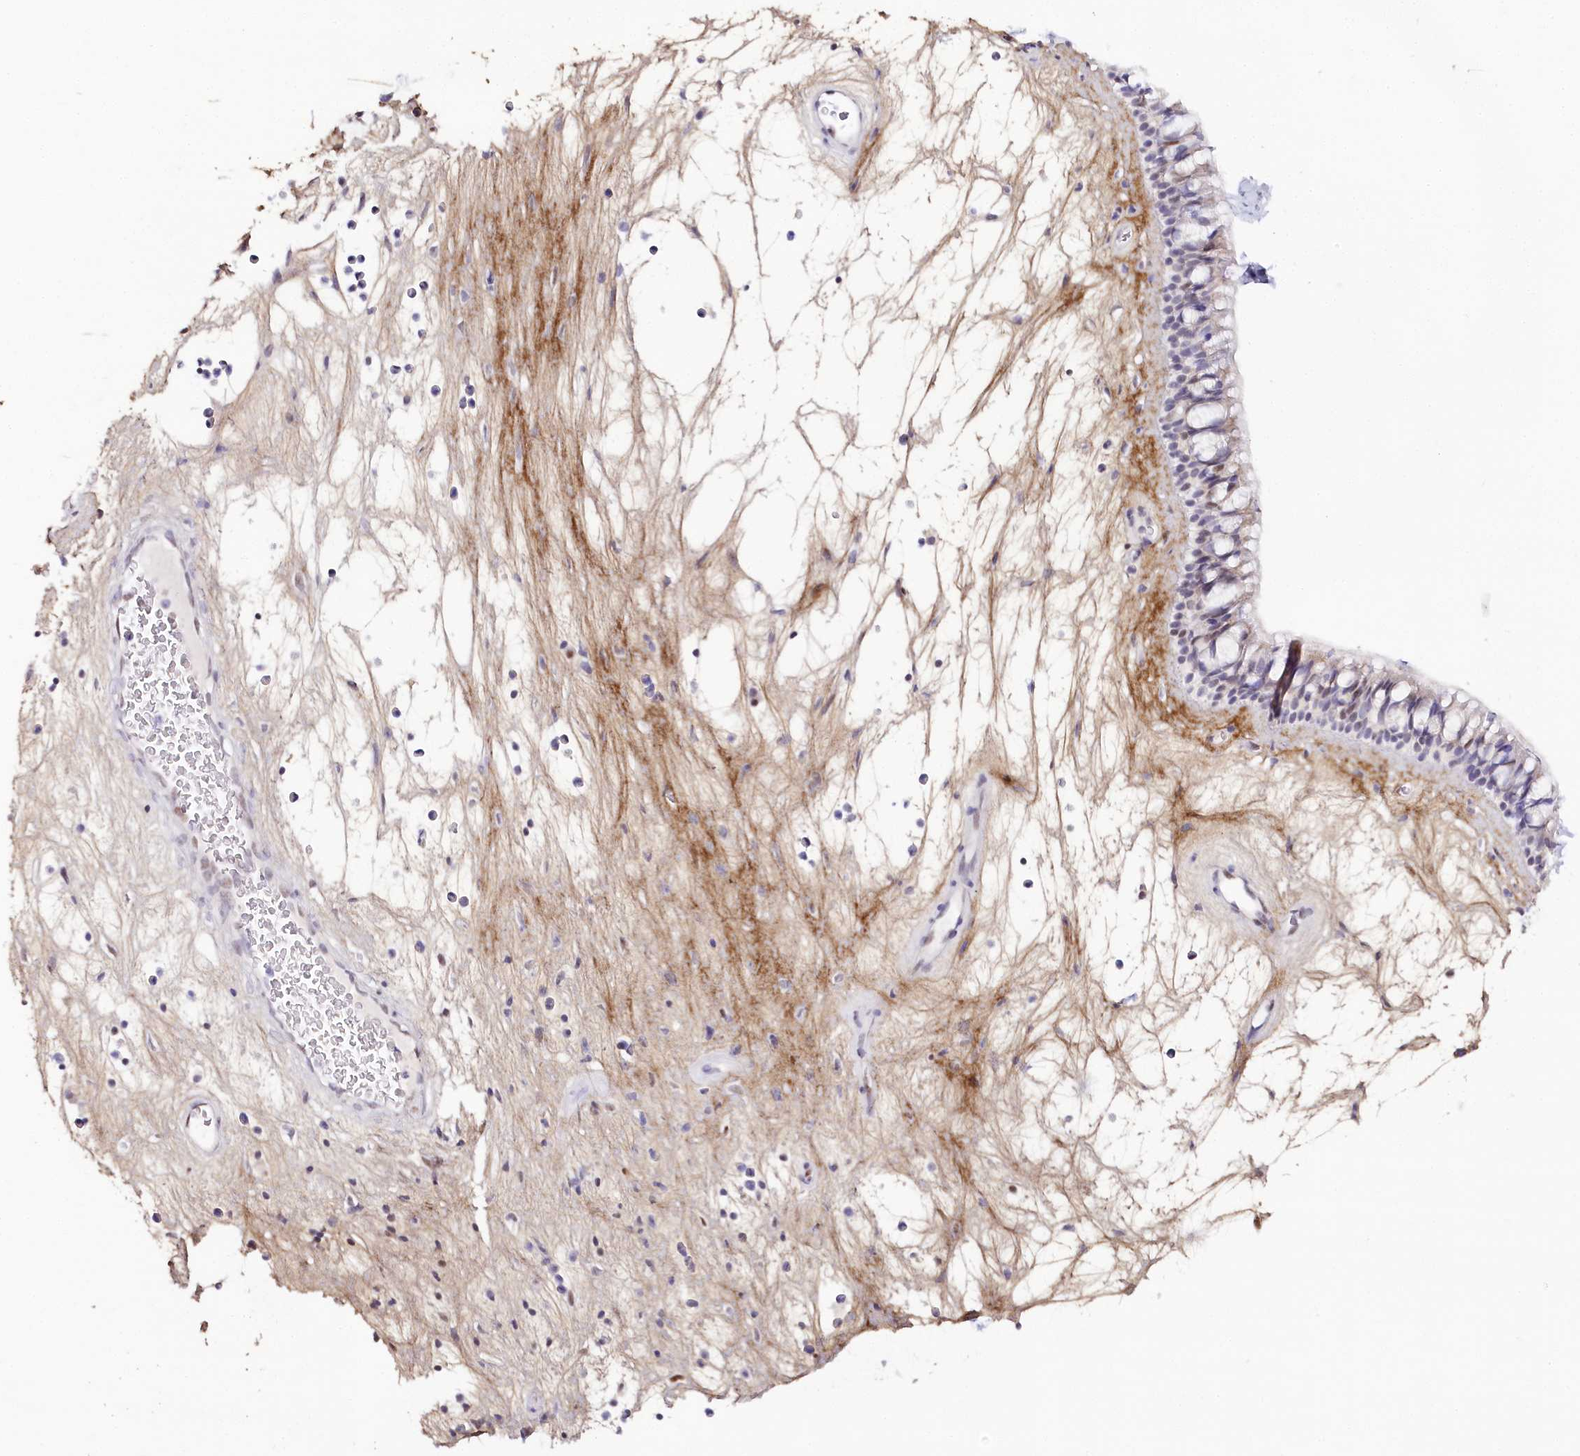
{"staining": {"intensity": "weak", "quantity": "<25%", "location": "nuclear"}, "tissue": "nasopharynx", "cell_type": "Respiratory epithelial cells", "image_type": "normal", "snomed": [{"axis": "morphology", "description": "Normal tissue, NOS"}, {"axis": "topography", "description": "Nasopharynx"}], "caption": "Immunohistochemistry of normal nasopharynx demonstrates no positivity in respiratory epithelial cells.", "gene": "TP53", "patient": {"sex": "male", "age": 64}}